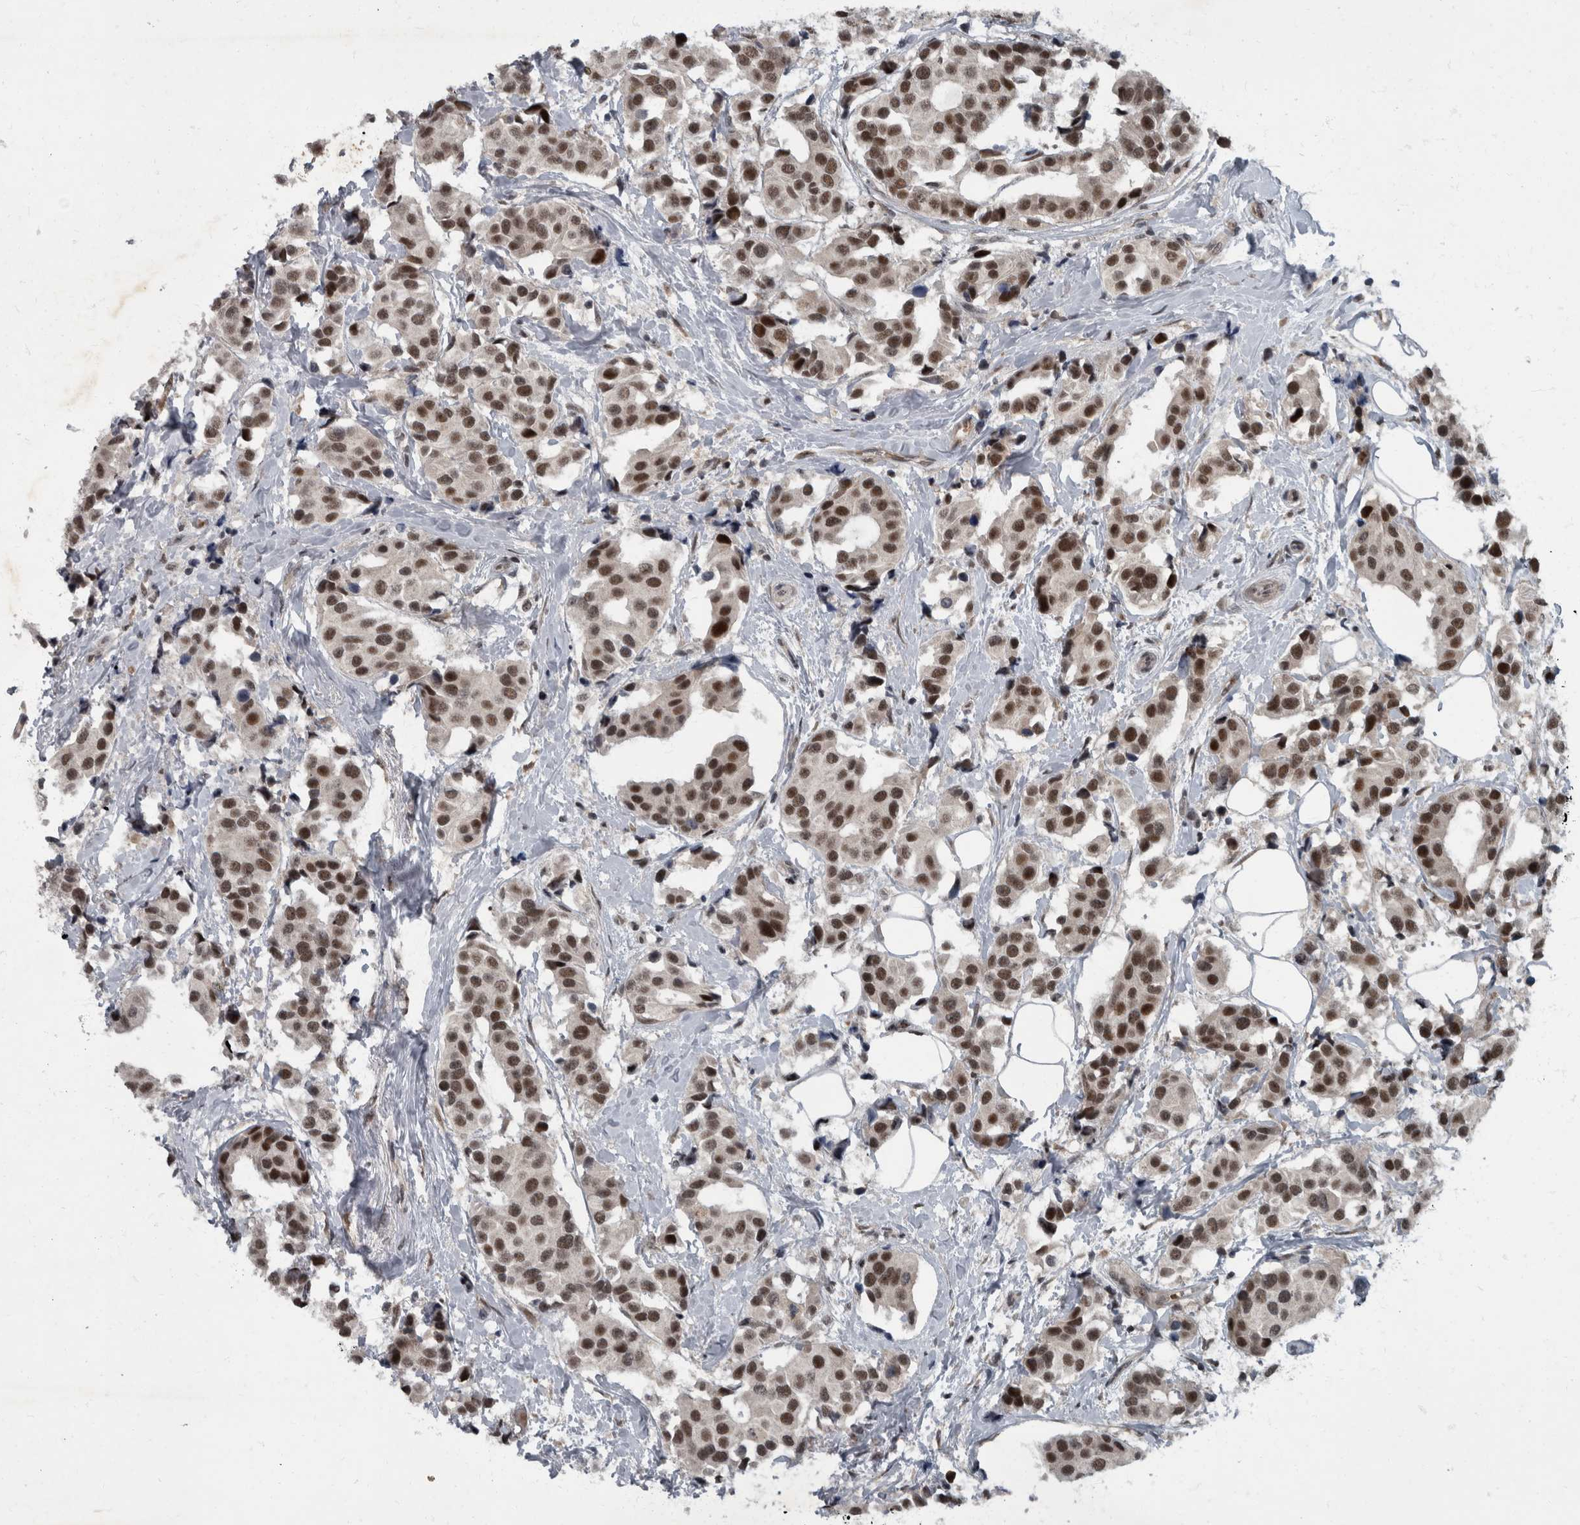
{"staining": {"intensity": "strong", "quantity": ">75%", "location": "nuclear"}, "tissue": "breast cancer", "cell_type": "Tumor cells", "image_type": "cancer", "snomed": [{"axis": "morphology", "description": "Normal tissue, NOS"}, {"axis": "morphology", "description": "Duct carcinoma"}, {"axis": "topography", "description": "Breast"}], "caption": "A histopathology image of breast cancer stained for a protein demonstrates strong nuclear brown staining in tumor cells. (Brightfield microscopy of DAB IHC at high magnification).", "gene": "WDR33", "patient": {"sex": "female", "age": 39}}